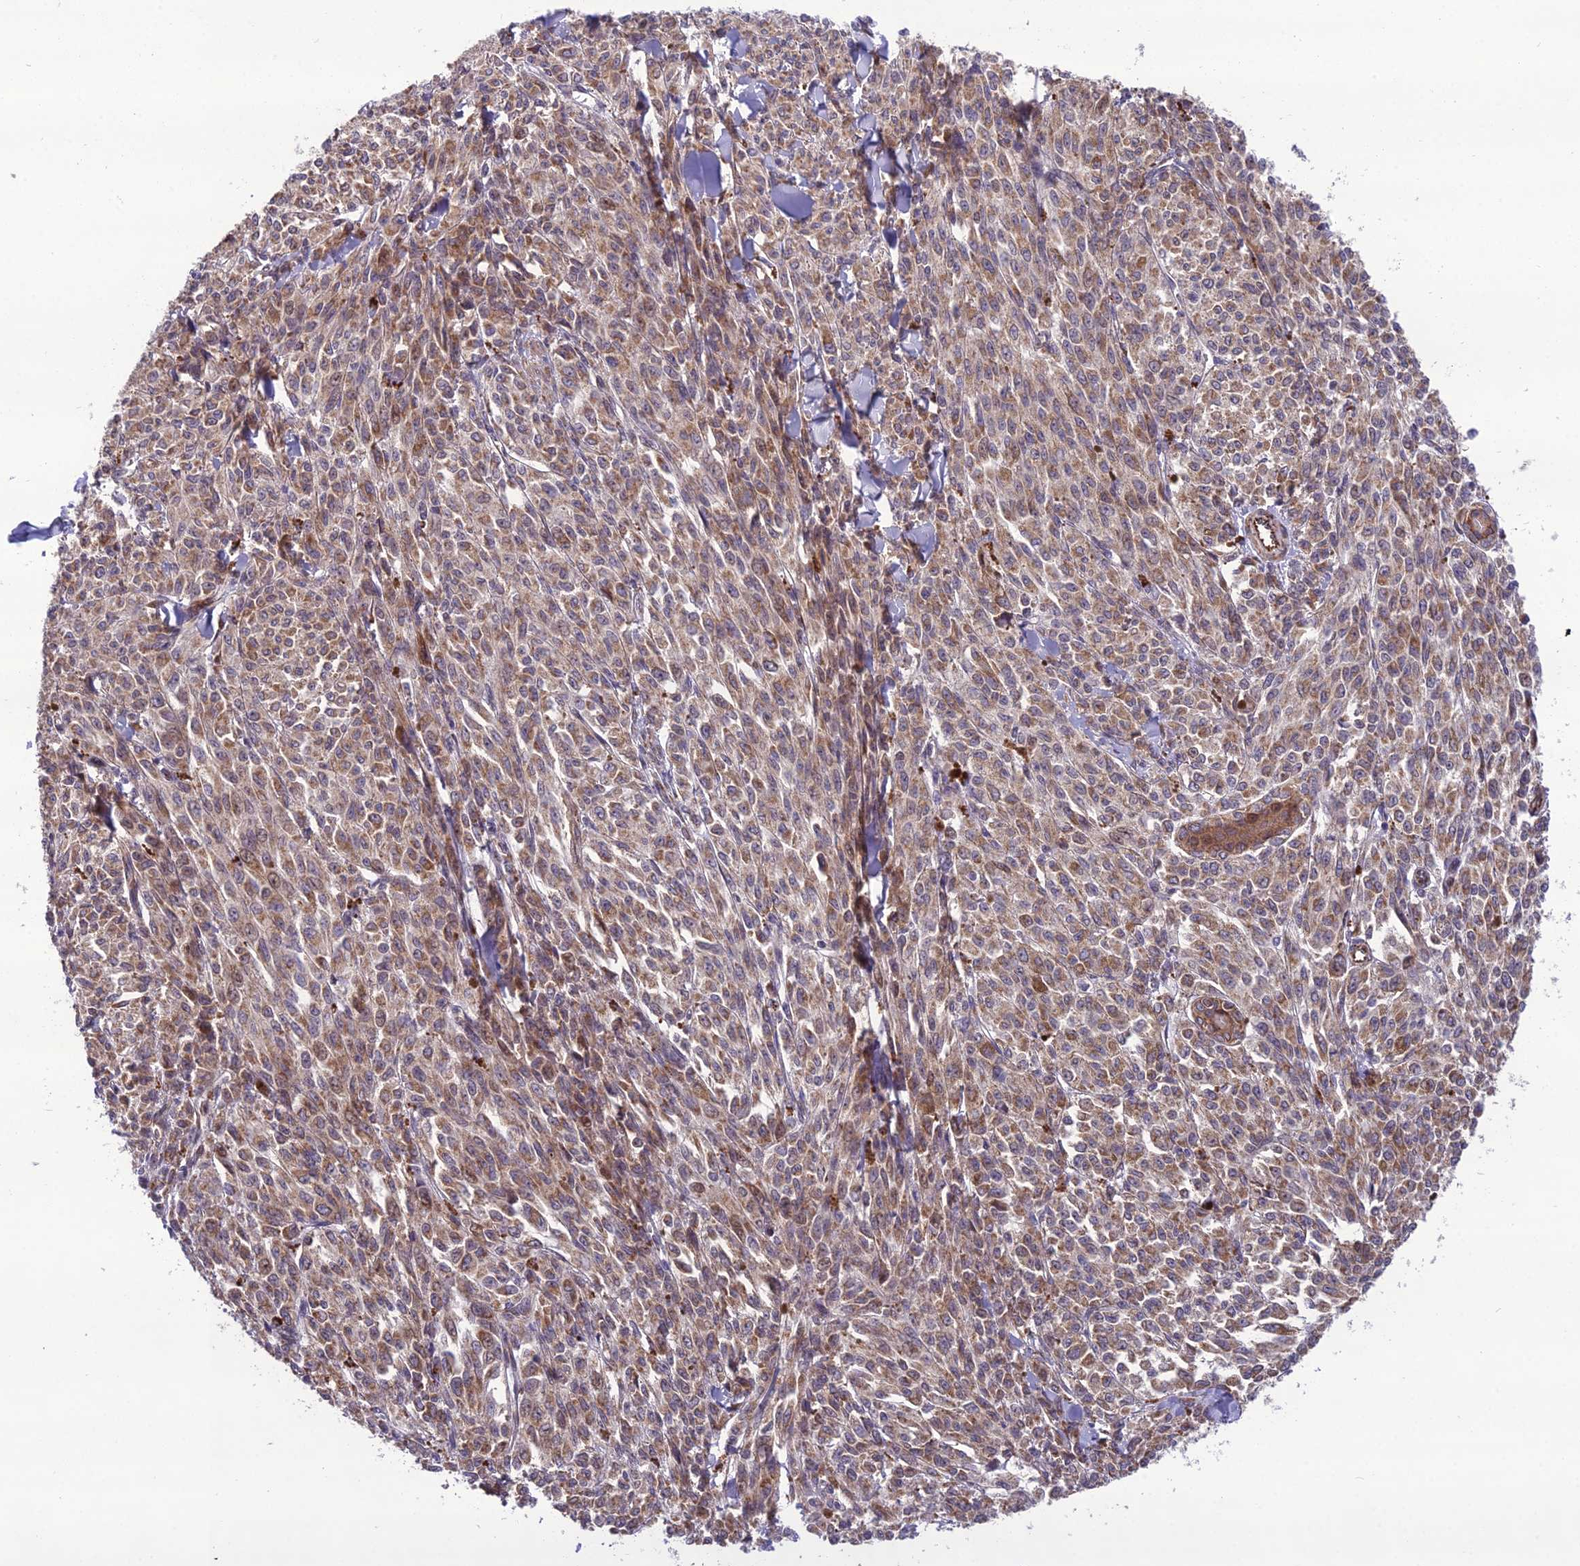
{"staining": {"intensity": "moderate", "quantity": ">75%", "location": "cytoplasmic/membranous"}, "tissue": "melanoma", "cell_type": "Tumor cells", "image_type": "cancer", "snomed": [{"axis": "morphology", "description": "Malignant melanoma, NOS"}, {"axis": "topography", "description": "Skin"}], "caption": "Melanoma stained for a protein demonstrates moderate cytoplasmic/membranous positivity in tumor cells.", "gene": "NODAL", "patient": {"sex": "female", "age": 52}}